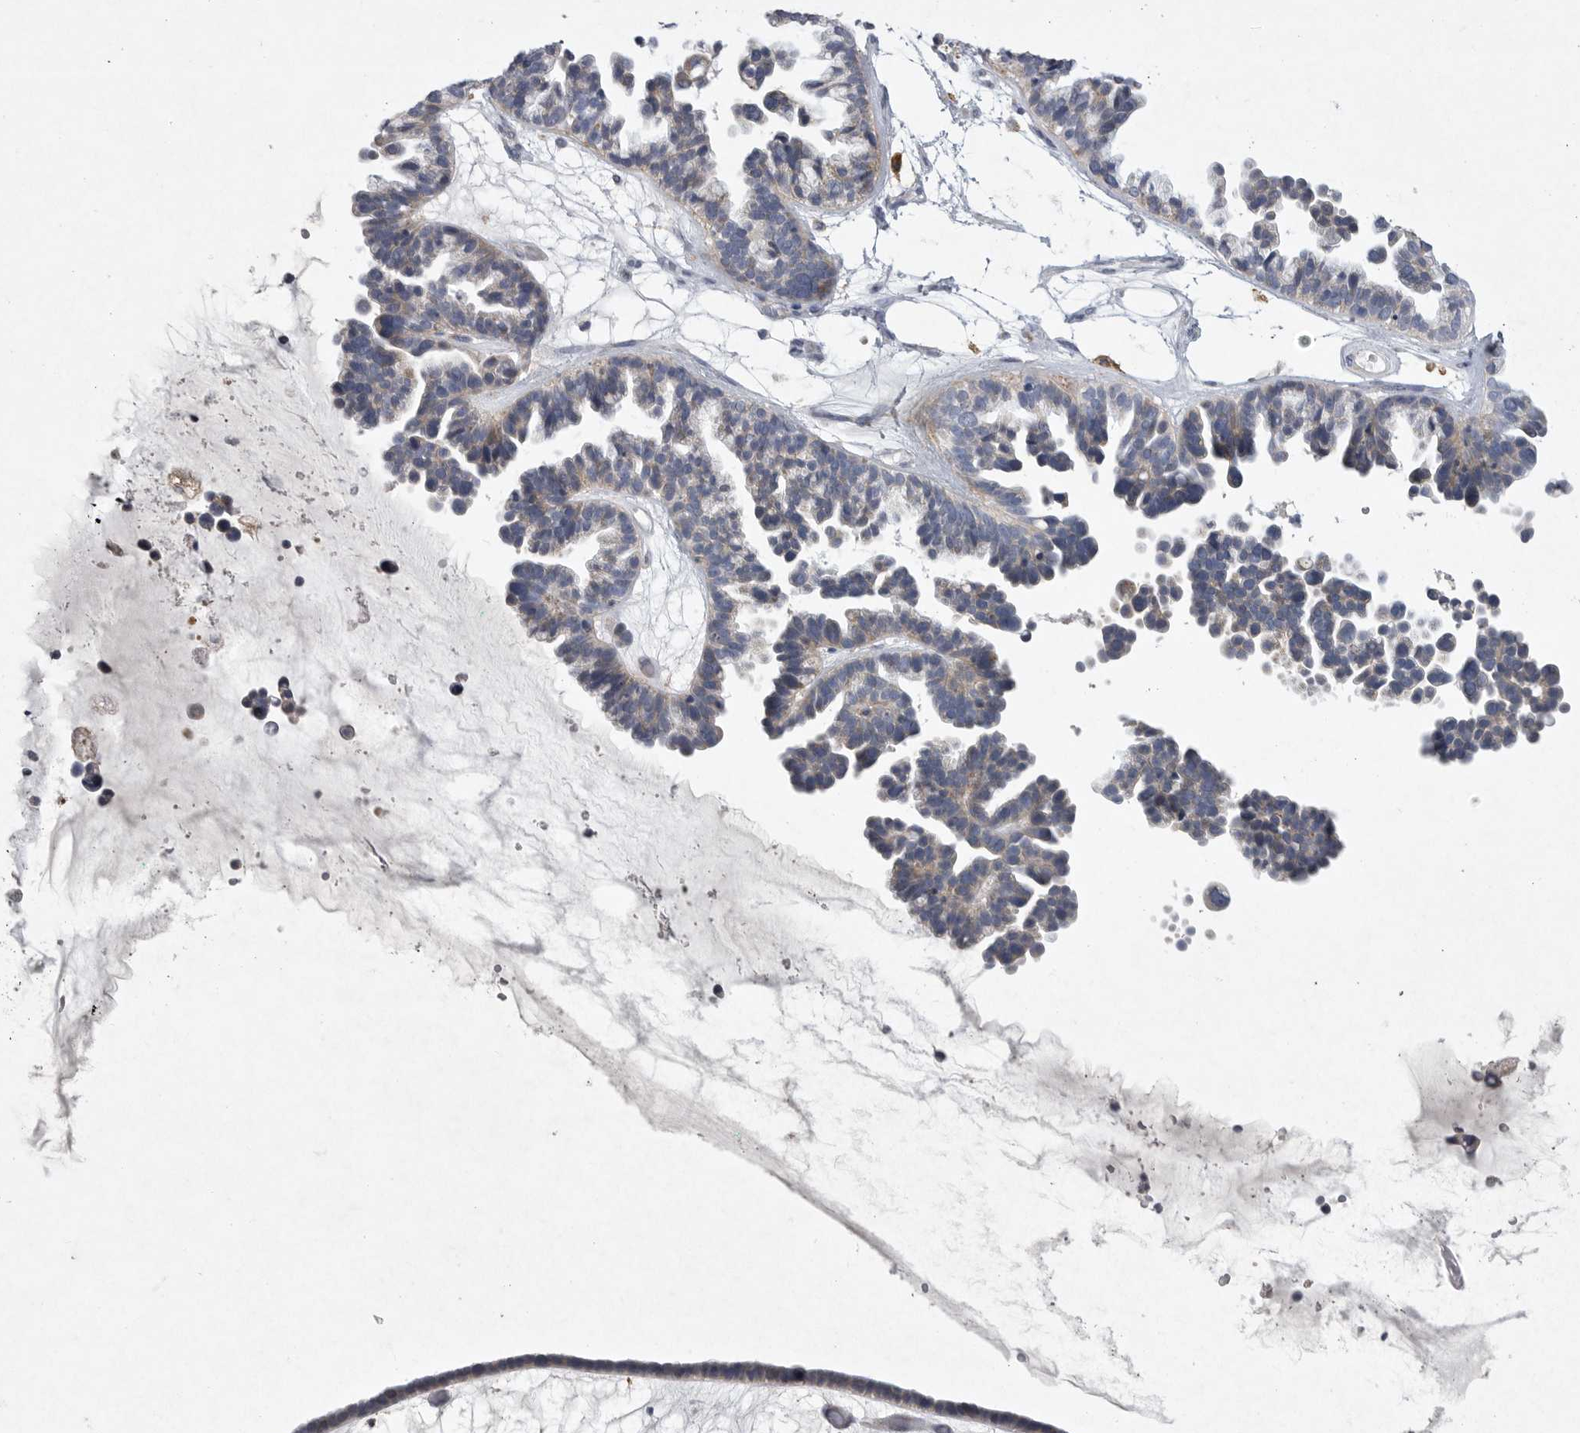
{"staining": {"intensity": "weak", "quantity": "<25%", "location": "cytoplasmic/membranous"}, "tissue": "ovarian cancer", "cell_type": "Tumor cells", "image_type": "cancer", "snomed": [{"axis": "morphology", "description": "Cystadenocarcinoma, serous, NOS"}, {"axis": "topography", "description": "Ovary"}], "caption": "Immunohistochemistry histopathology image of neoplastic tissue: human ovarian serous cystadenocarcinoma stained with DAB (3,3'-diaminobenzidine) demonstrates no significant protein staining in tumor cells.", "gene": "EDEM3", "patient": {"sex": "female", "age": 56}}